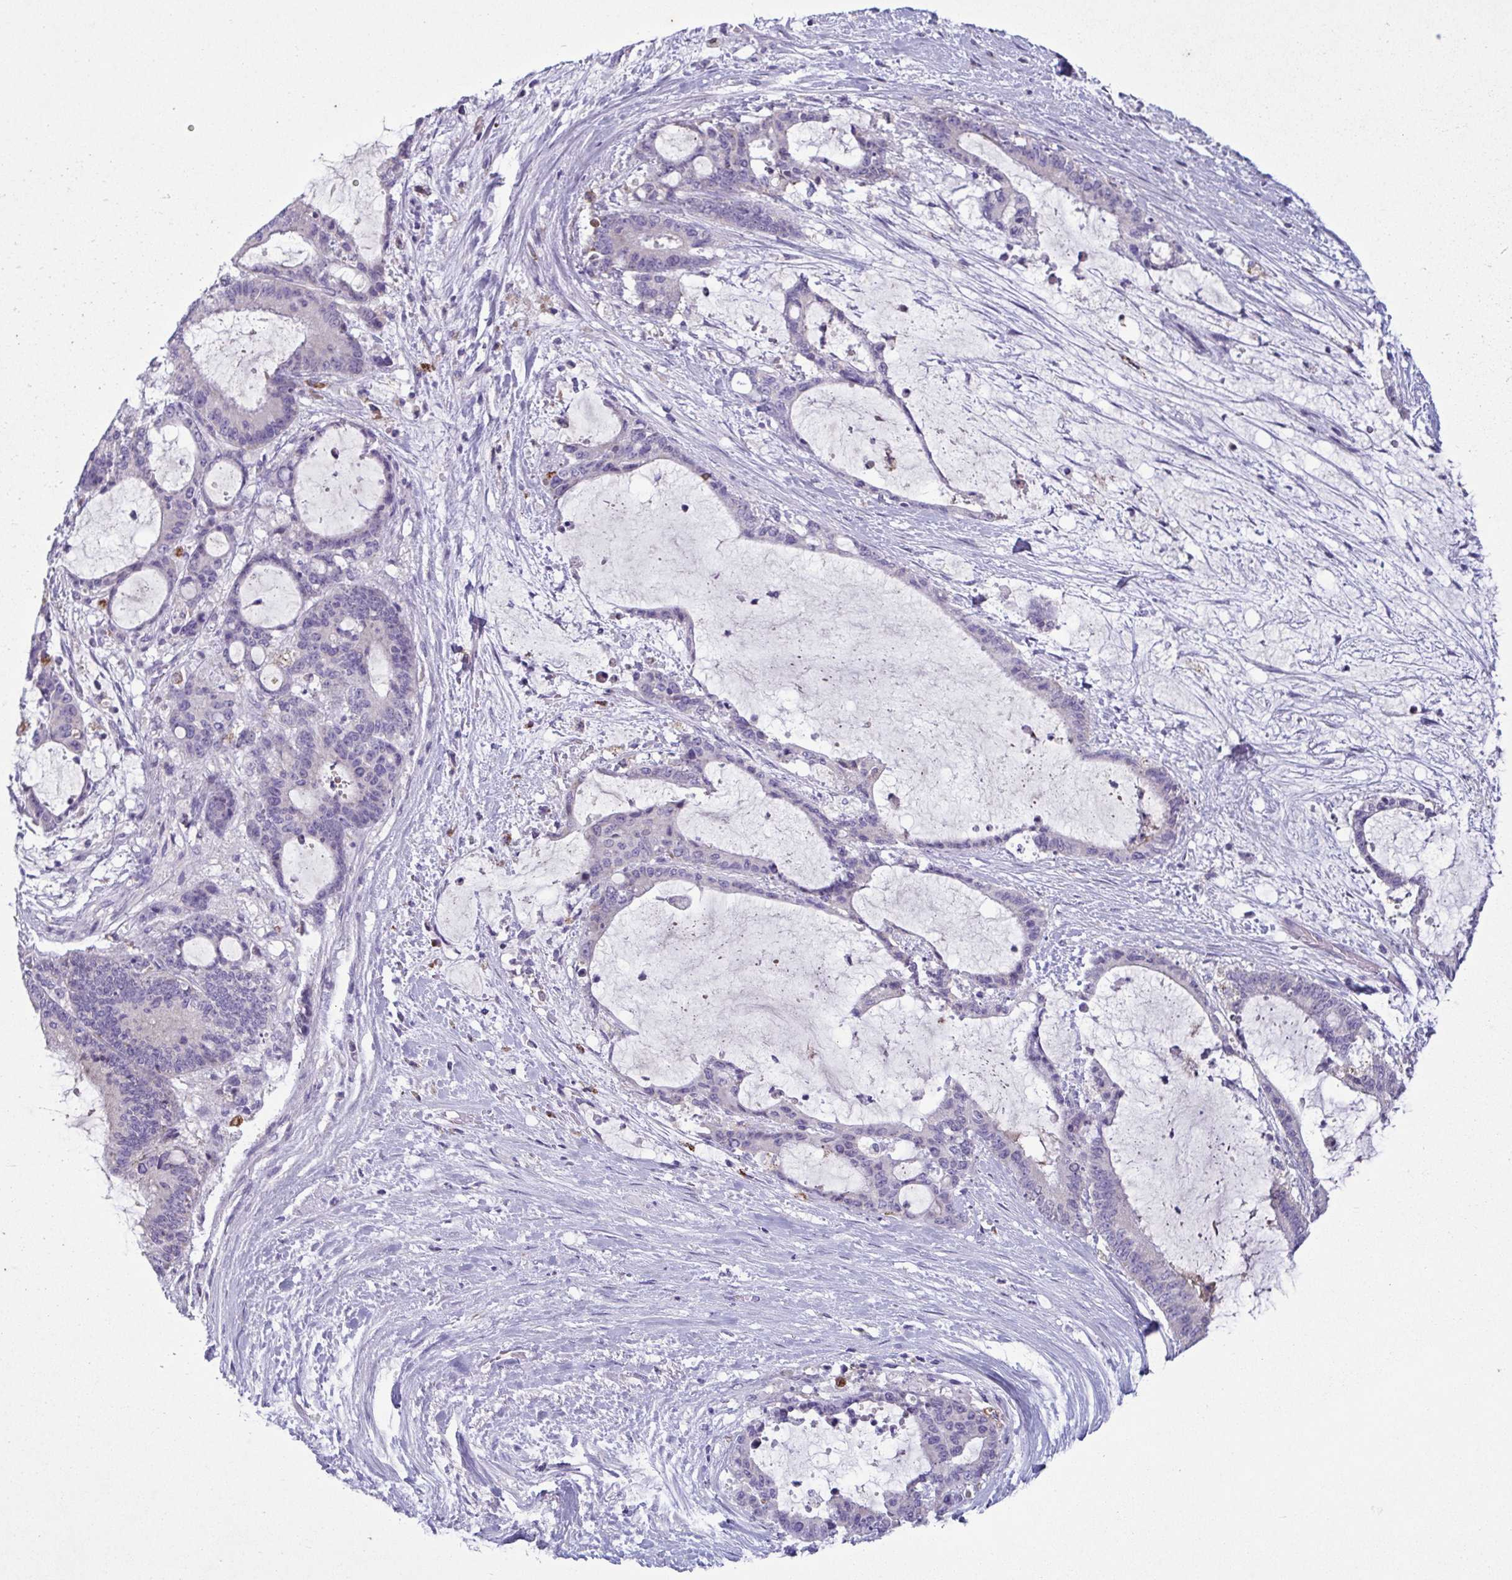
{"staining": {"intensity": "negative", "quantity": "none", "location": "none"}, "tissue": "liver cancer", "cell_type": "Tumor cells", "image_type": "cancer", "snomed": [{"axis": "morphology", "description": "Normal tissue, NOS"}, {"axis": "morphology", "description": "Cholangiocarcinoma"}, {"axis": "topography", "description": "Liver"}, {"axis": "topography", "description": "Peripheral nerve tissue"}], "caption": "The immunohistochemistry (IHC) histopathology image has no significant staining in tumor cells of cholangiocarcinoma (liver) tissue.", "gene": "F13B", "patient": {"sex": "female", "age": 73}}